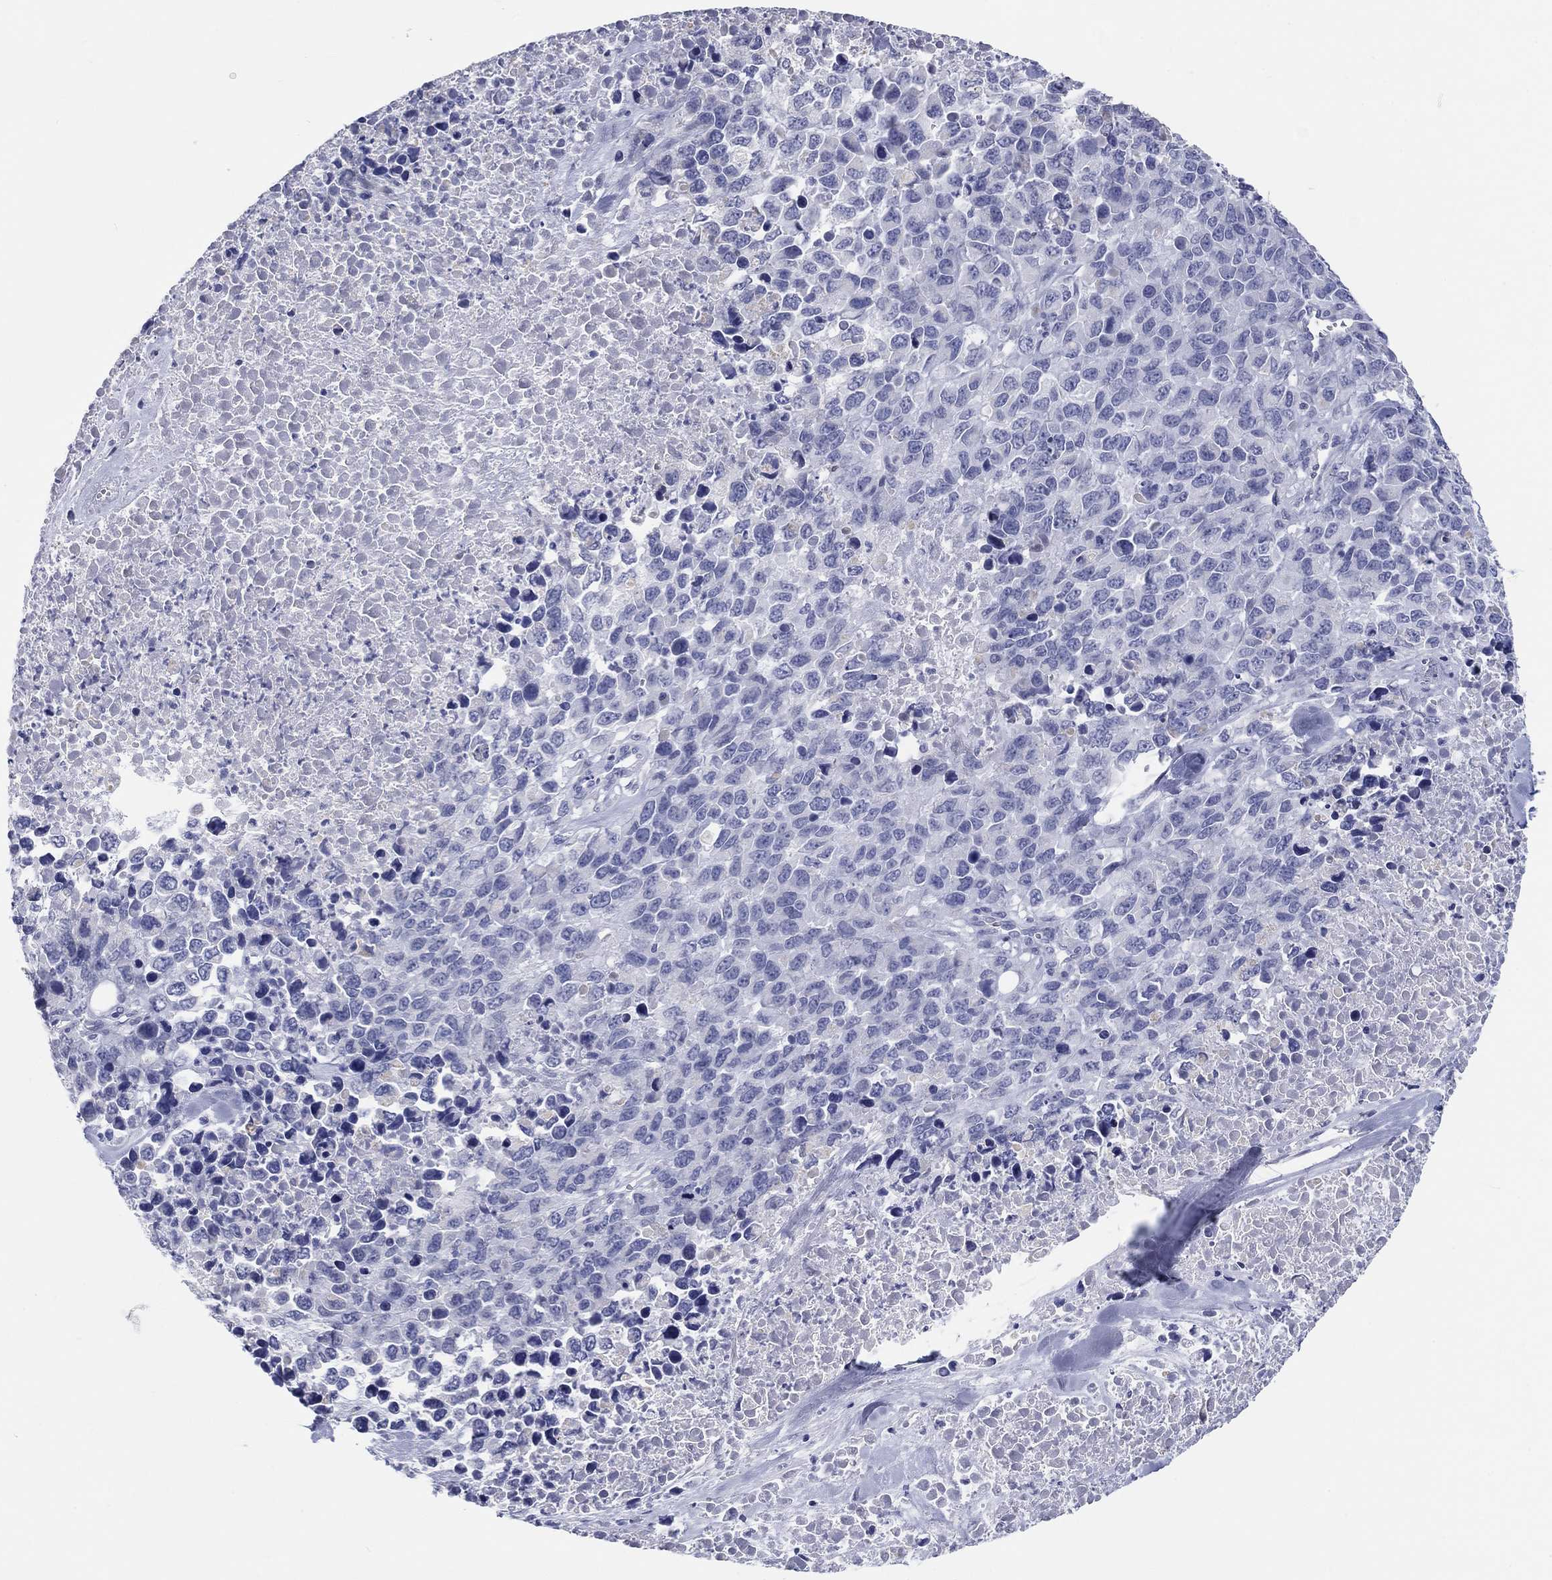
{"staining": {"intensity": "negative", "quantity": "none", "location": "none"}, "tissue": "melanoma", "cell_type": "Tumor cells", "image_type": "cancer", "snomed": [{"axis": "morphology", "description": "Malignant melanoma, Metastatic site"}, {"axis": "topography", "description": "Skin"}], "caption": "The histopathology image reveals no staining of tumor cells in melanoma.", "gene": "LRRC4C", "patient": {"sex": "male", "age": 84}}